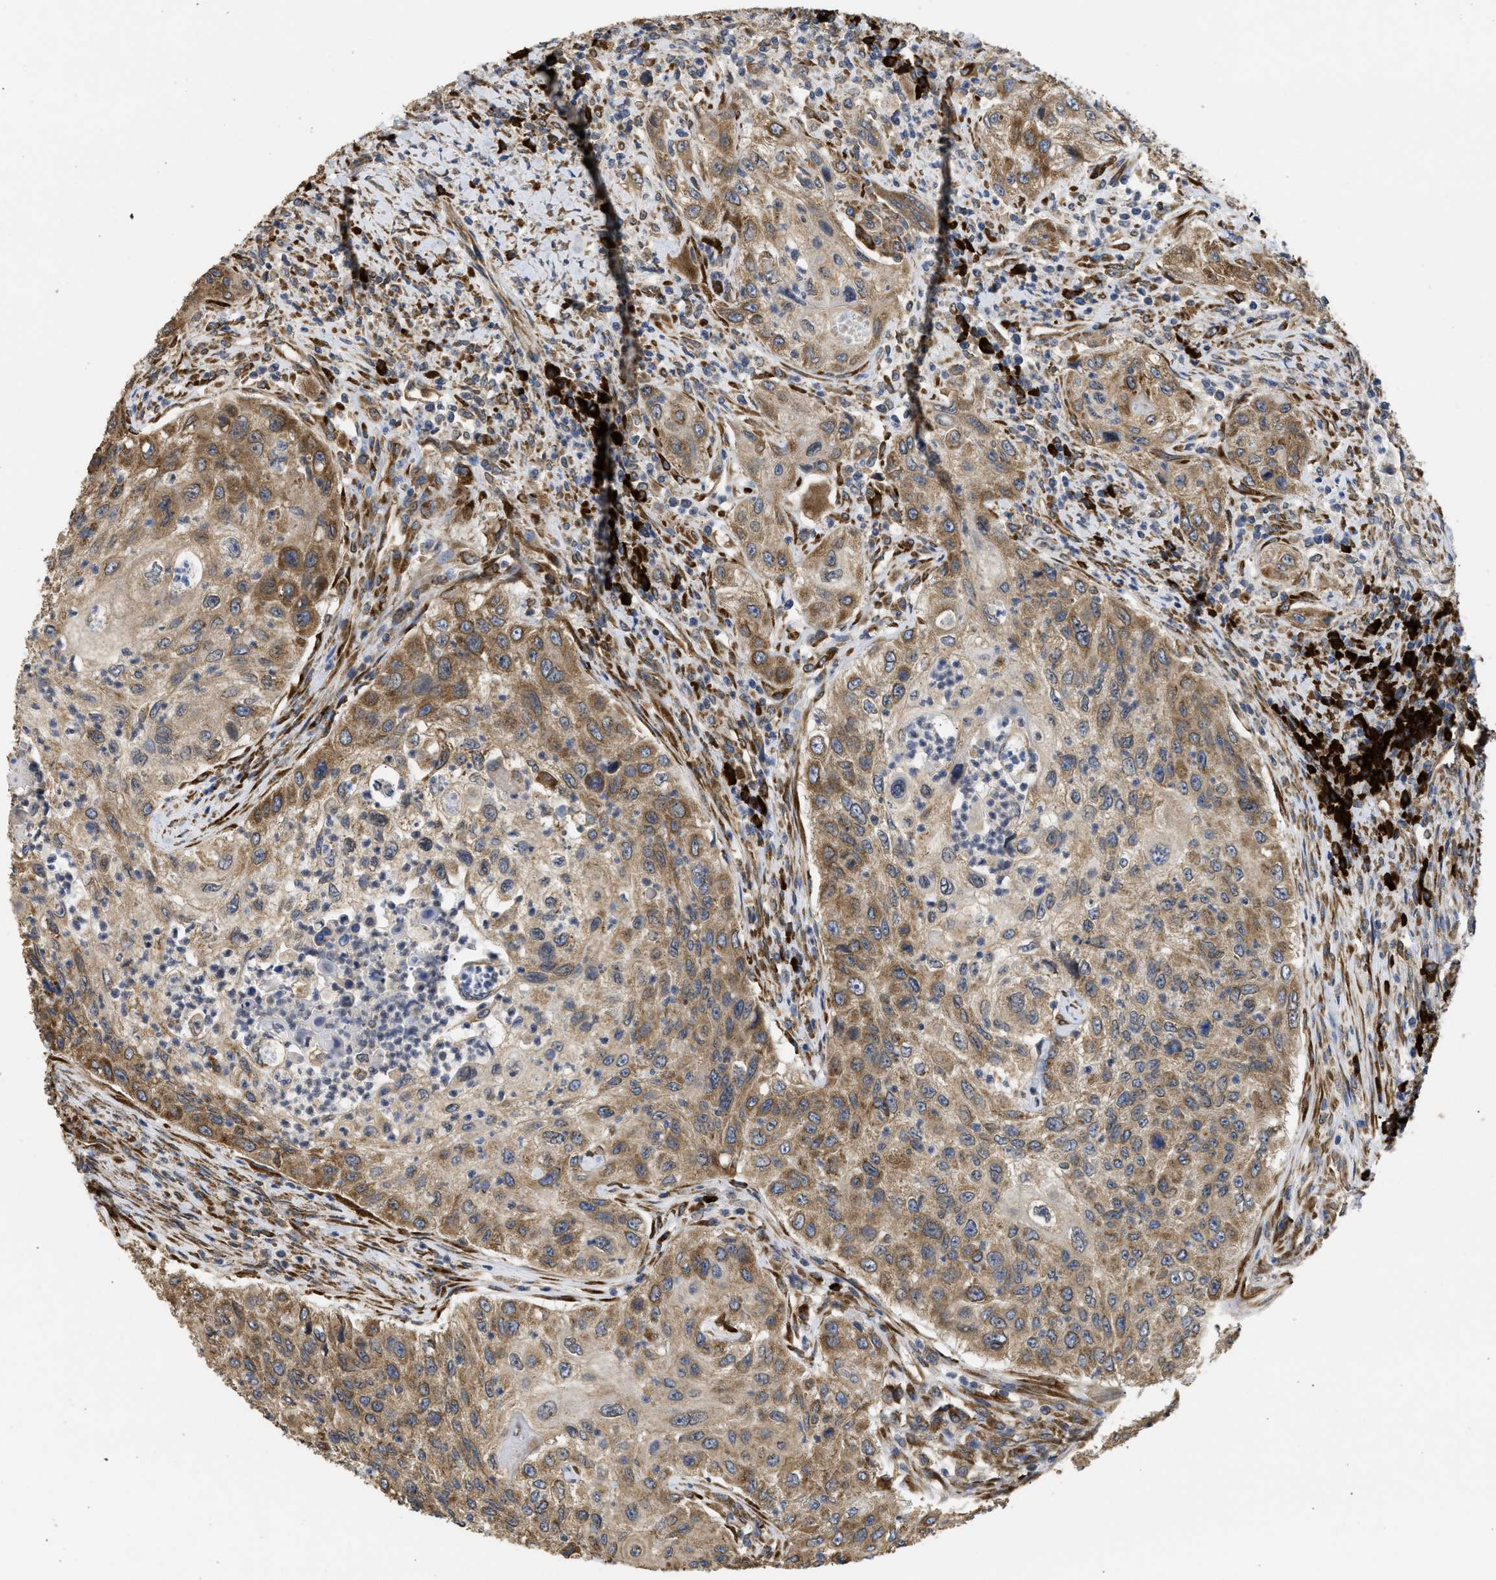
{"staining": {"intensity": "moderate", "quantity": ">75%", "location": "cytoplasmic/membranous"}, "tissue": "urothelial cancer", "cell_type": "Tumor cells", "image_type": "cancer", "snomed": [{"axis": "morphology", "description": "Urothelial carcinoma, High grade"}, {"axis": "topography", "description": "Urinary bladder"}], "caption": "Protein expression analysis of human high-grade urothelial carcinoma reveals moderate cytoplasmic/membranous staining in approximately >75% of tumor cells. (Stains: DAB (3,3'-diaminobenzidine) in brown, nuclei in blue, Microscopy: brightfield microscopy at high magnification).", "gene": "DNAJC1", "patient": {"sex": "female", "age": 60}}